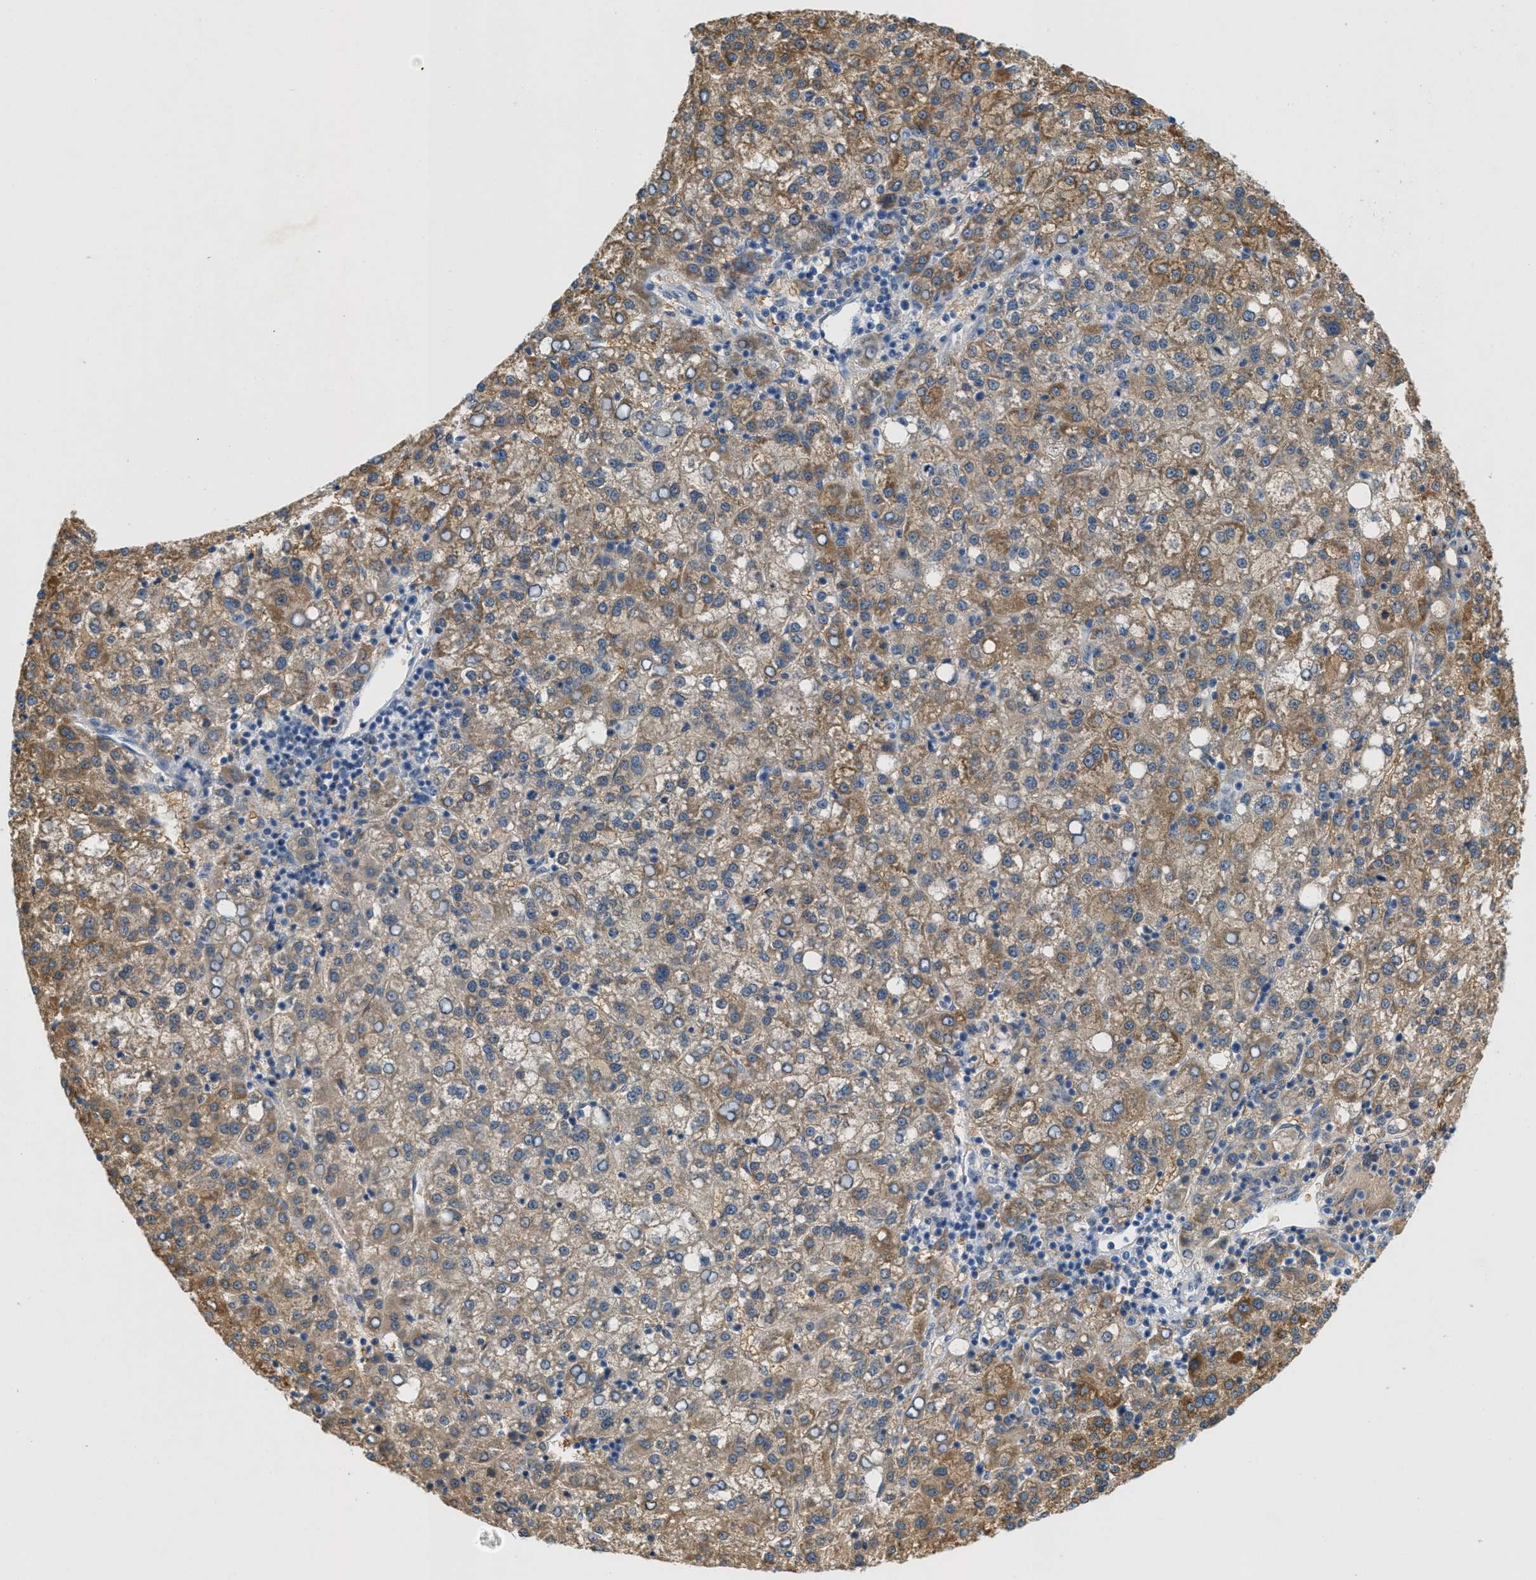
{"staining": {"intensity": "moderate", "quantity": ">75%", "location": "cytoplasmic/membranous"}, "tissue": "liver cancer", "cell_type": "Tumor cells", "image_type": "cancer", "snomed": [{"axis": "morphology", "description": "Carcinoma, Hepatocellular, NOS"}, {"axis": "topography", "description": "Liver"}], "caption": "Moderate cytoplasmic/membranous staining for a protein is seen in about >75% of tumor cells of hepatocellular carcinoma (liver) using IHC.", "gene": "HS3ST2", "patient": {"sex": "female", "age": 58}}